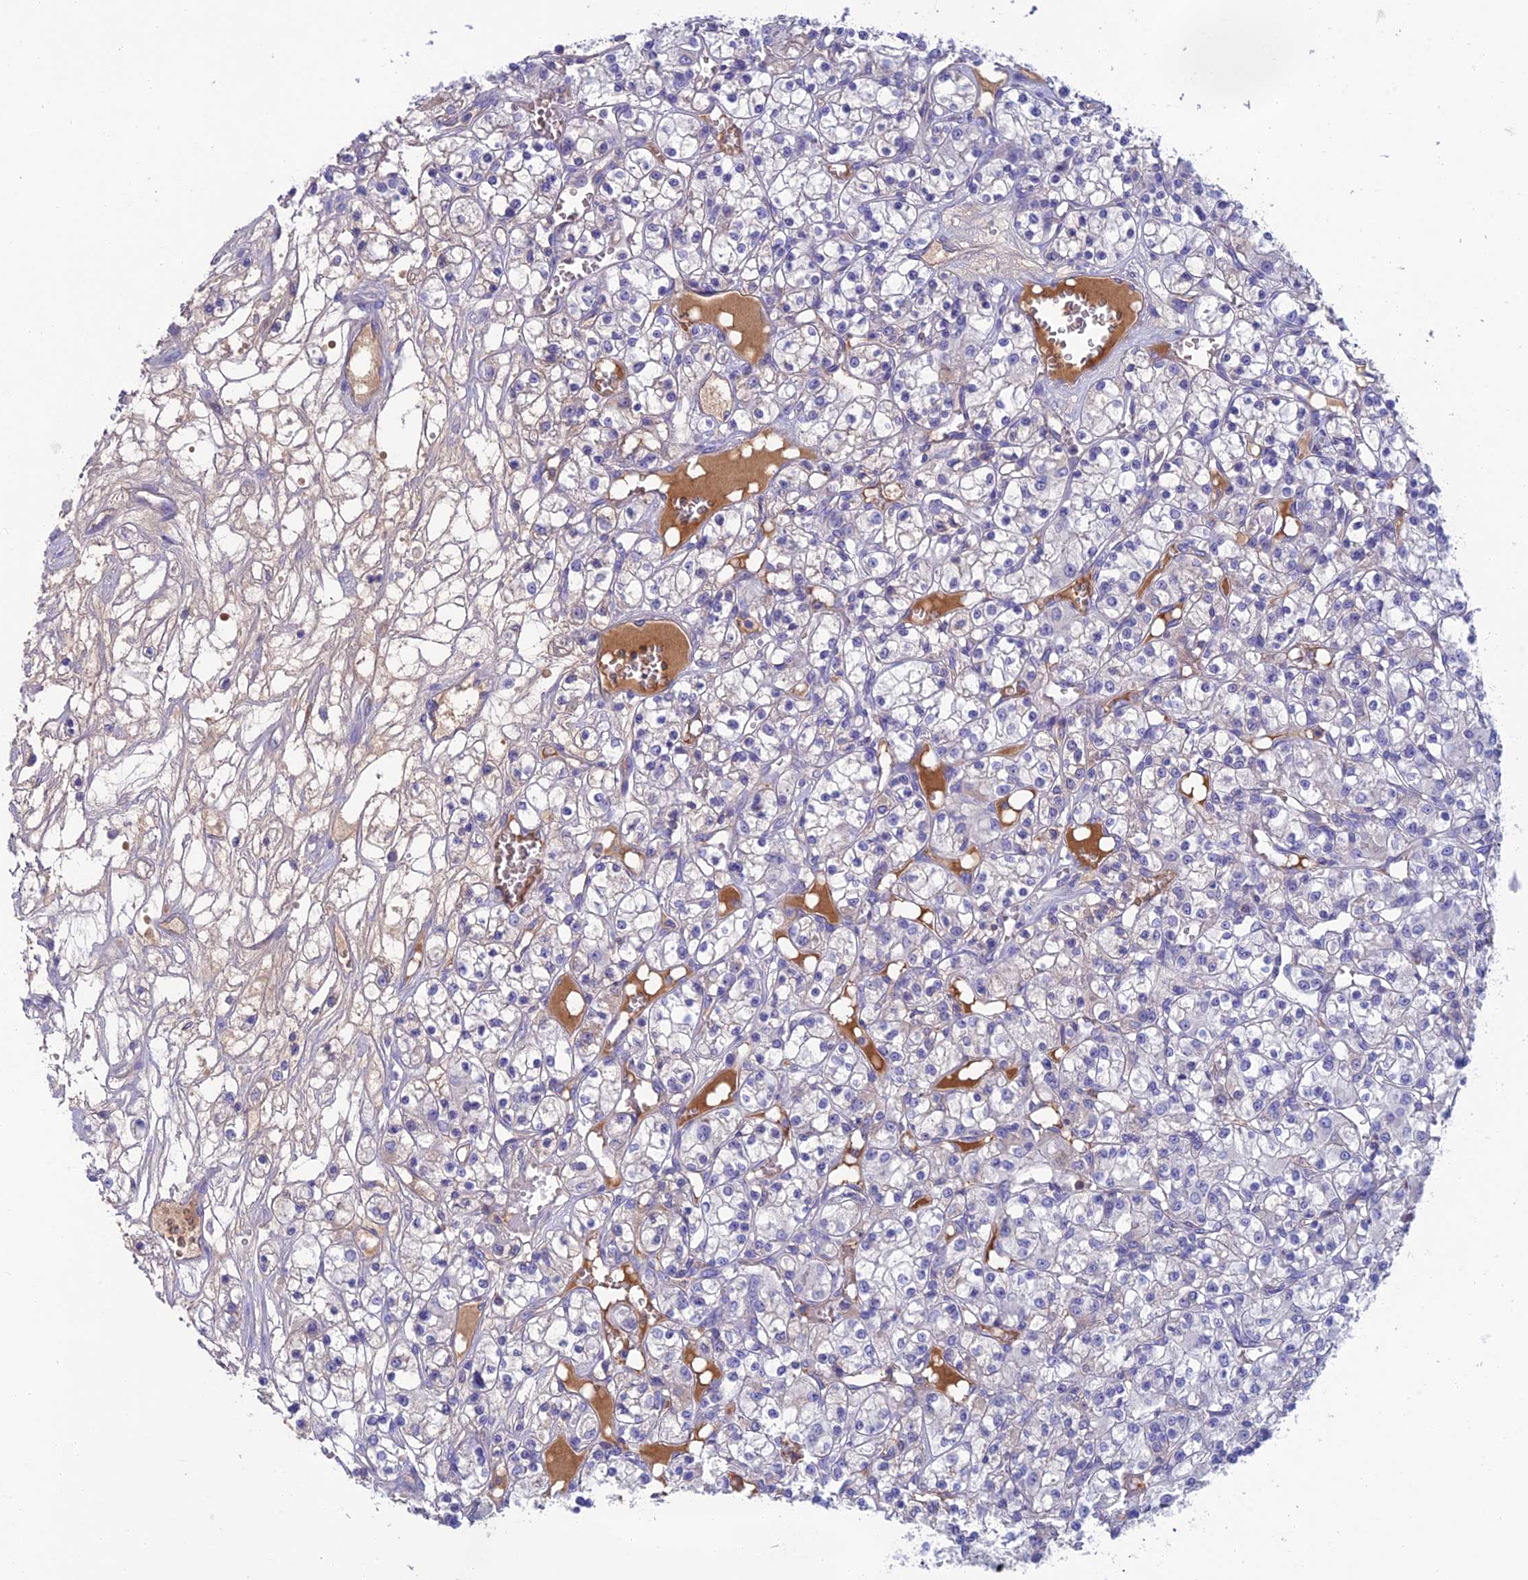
{"staining": {"intensity": "weak", "quantity": "<25%", "location": "cytoplasmic/membranous"}, "tissue": "renal cancer", "cell_type": "Tumor cells", "image_type": "cancer", "snomed": [{"axis": "morphology", "description": "Adenocarcinoma, NOS"}, {"axis": "topography", "description": "Kidney"}], "caption": "Renal cancer (adenocarcinoma) stained for a protein using immunohistochemistry (IHC) reveals no positivity tumor cells.", "gene": "SNAP91", "patient": {"sex": "female", "age": 59}}